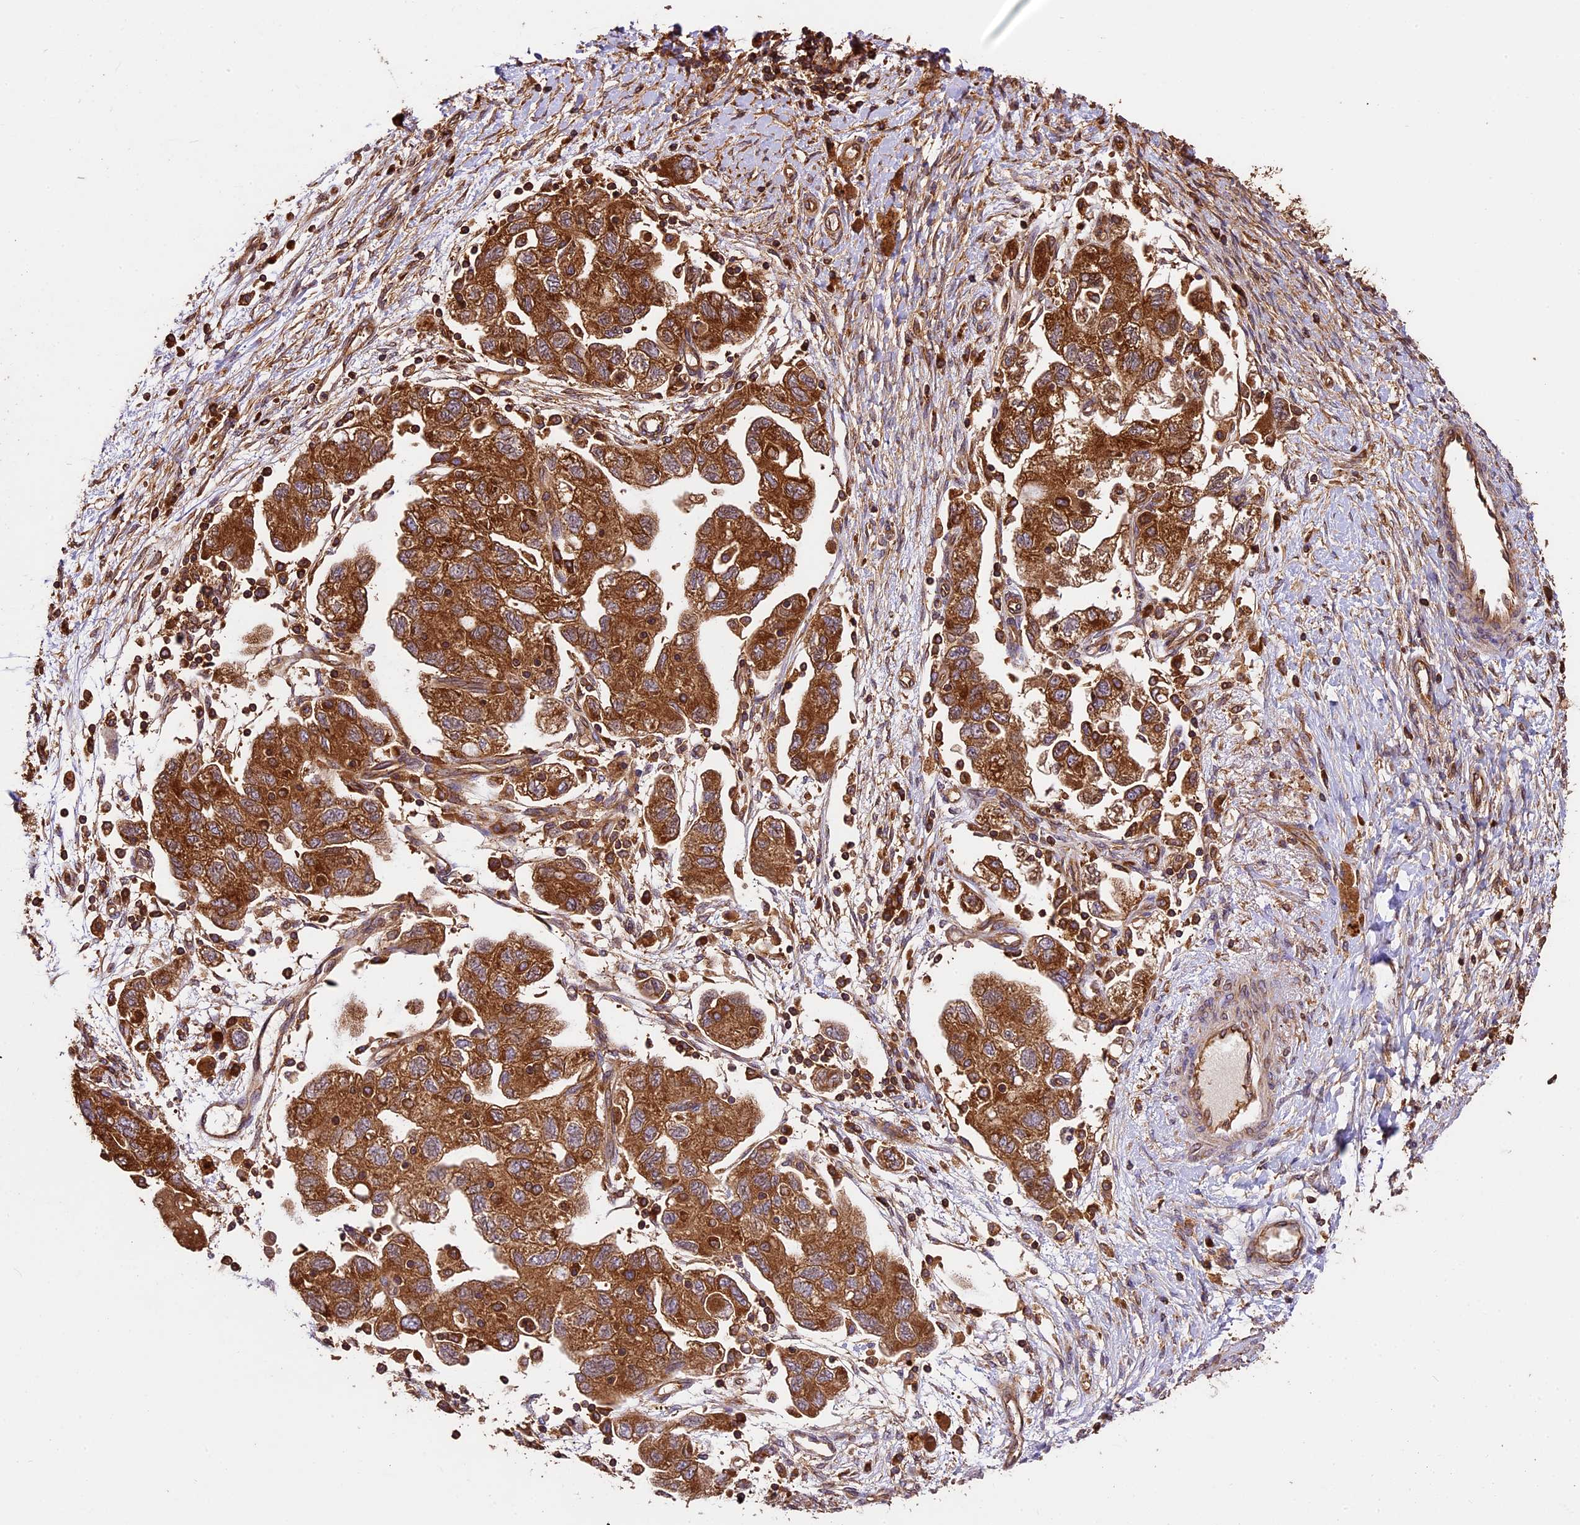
{"staining": {"intensity": "strong", "quantity": ">75%", "location": "cytoplasmic/membranous"}, "tissue": "ovarian cancer", "cell_type": "Tumor cells", "image_type": "cancer", "snomed": [{"axis": "morphology", "description": "Carcinoma, NOS"}, {"axis": "morphology", "description": "Cystadenocarcinoma, serous, NOS"}, {"axis": "topography", "description": "Ovary"}], "caption": "DAB immunohistochemical staining of ovarian serous cystadenocarcinoma shows strong cytoplasmic/membranous protein positivity in approximately >75% of tumor cells.", "gene": "KARS1", "patient": {"sex": "female", "age": 69}}